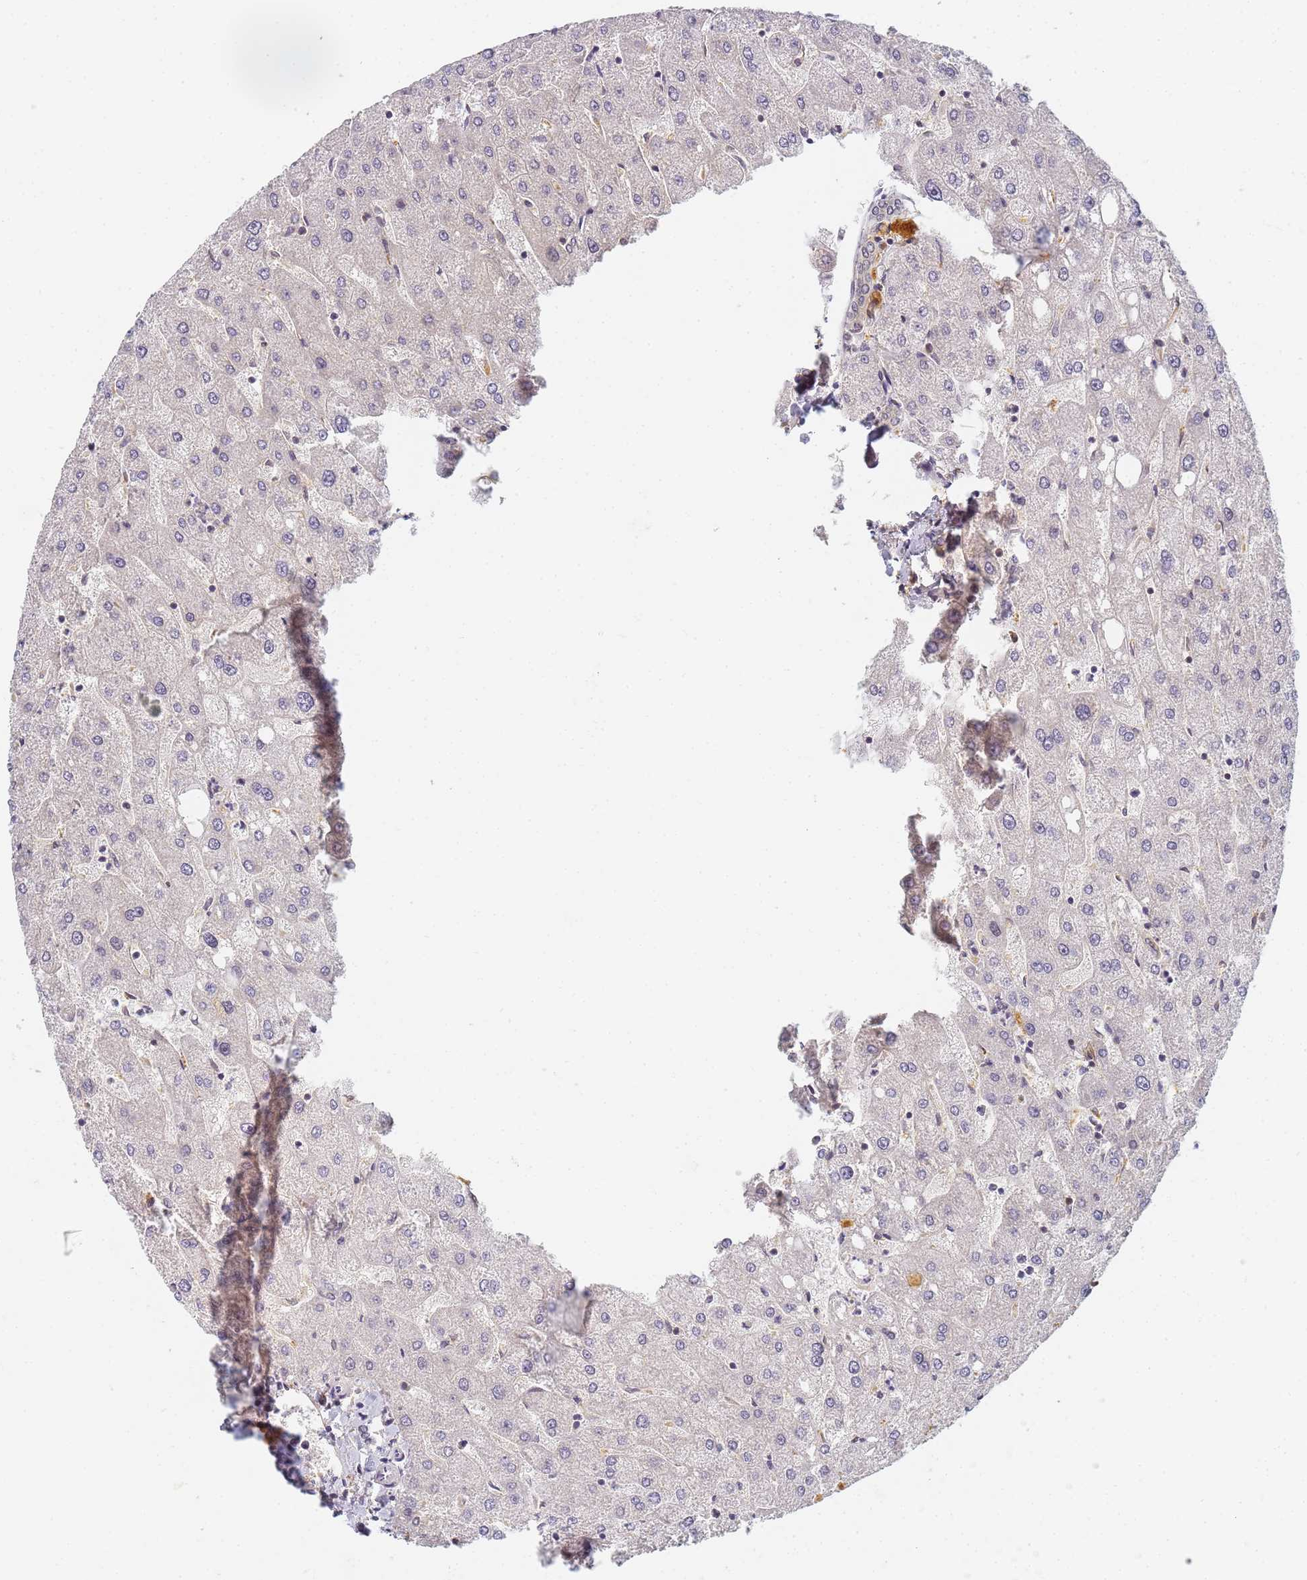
{"staining": {"intensity": "weak", "quantity": "25%-75%", "location": "cytoplasmic/membranous"}, "tissue": "liver", "cell_type": "Cholangiocytes", "image_type": "normal", "snomed": [{"axis": "morphology", "description": "Normal tissue, NOS"}, {"axis": "topography", "description": "Liver"}], "caption": "Benign liver shows weak cytoplasmic/membranous expression in approximately 25%-75% of cholangiocytes (DAB (3,3'-diaminobenzidine) IHC with brightfield microscopy, high magnification)..", "gene": "HMCES", "patient": {"sex": "male", "age": 67}}